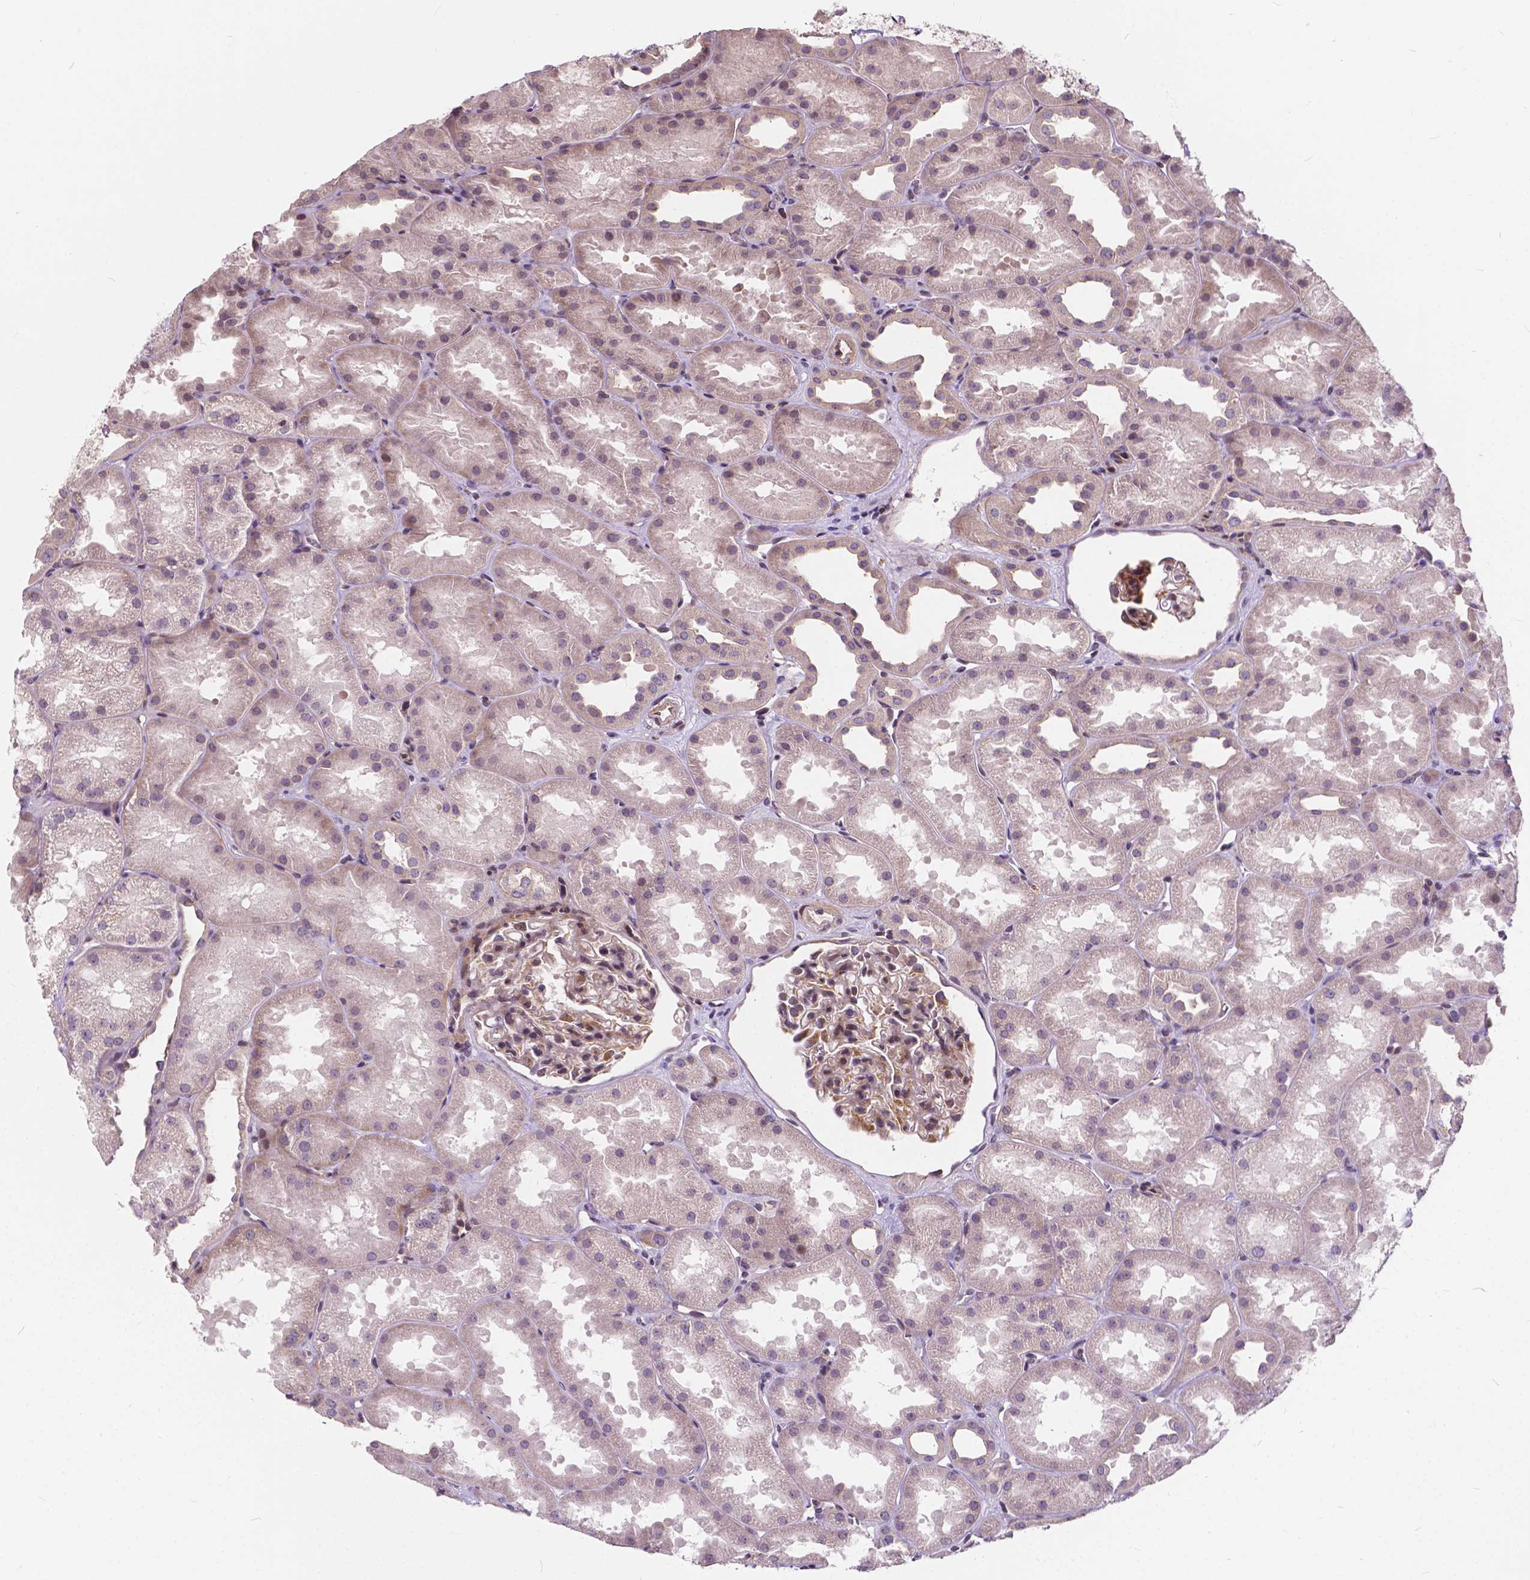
{"staining": {"intensity": "moderate", "quantity": ">75%", "location": "cytoplasmic/membranous"}, "tissue": "kidney", "cell_type": "Cells in glomeruli", "image_type": "normal", "snomed": [{"axis": "morphology", "description": "Normal tissue, NOS"}, {"axis": "topography", "description": "Kidney"}], "caption": "Protein staining shows moderate cytoplasmic/membranous positivity in about >75% of cells in glomeruli in benign kidney.", "gene": "INPP5E", "patient": {"sex": "male", "age": 61}}